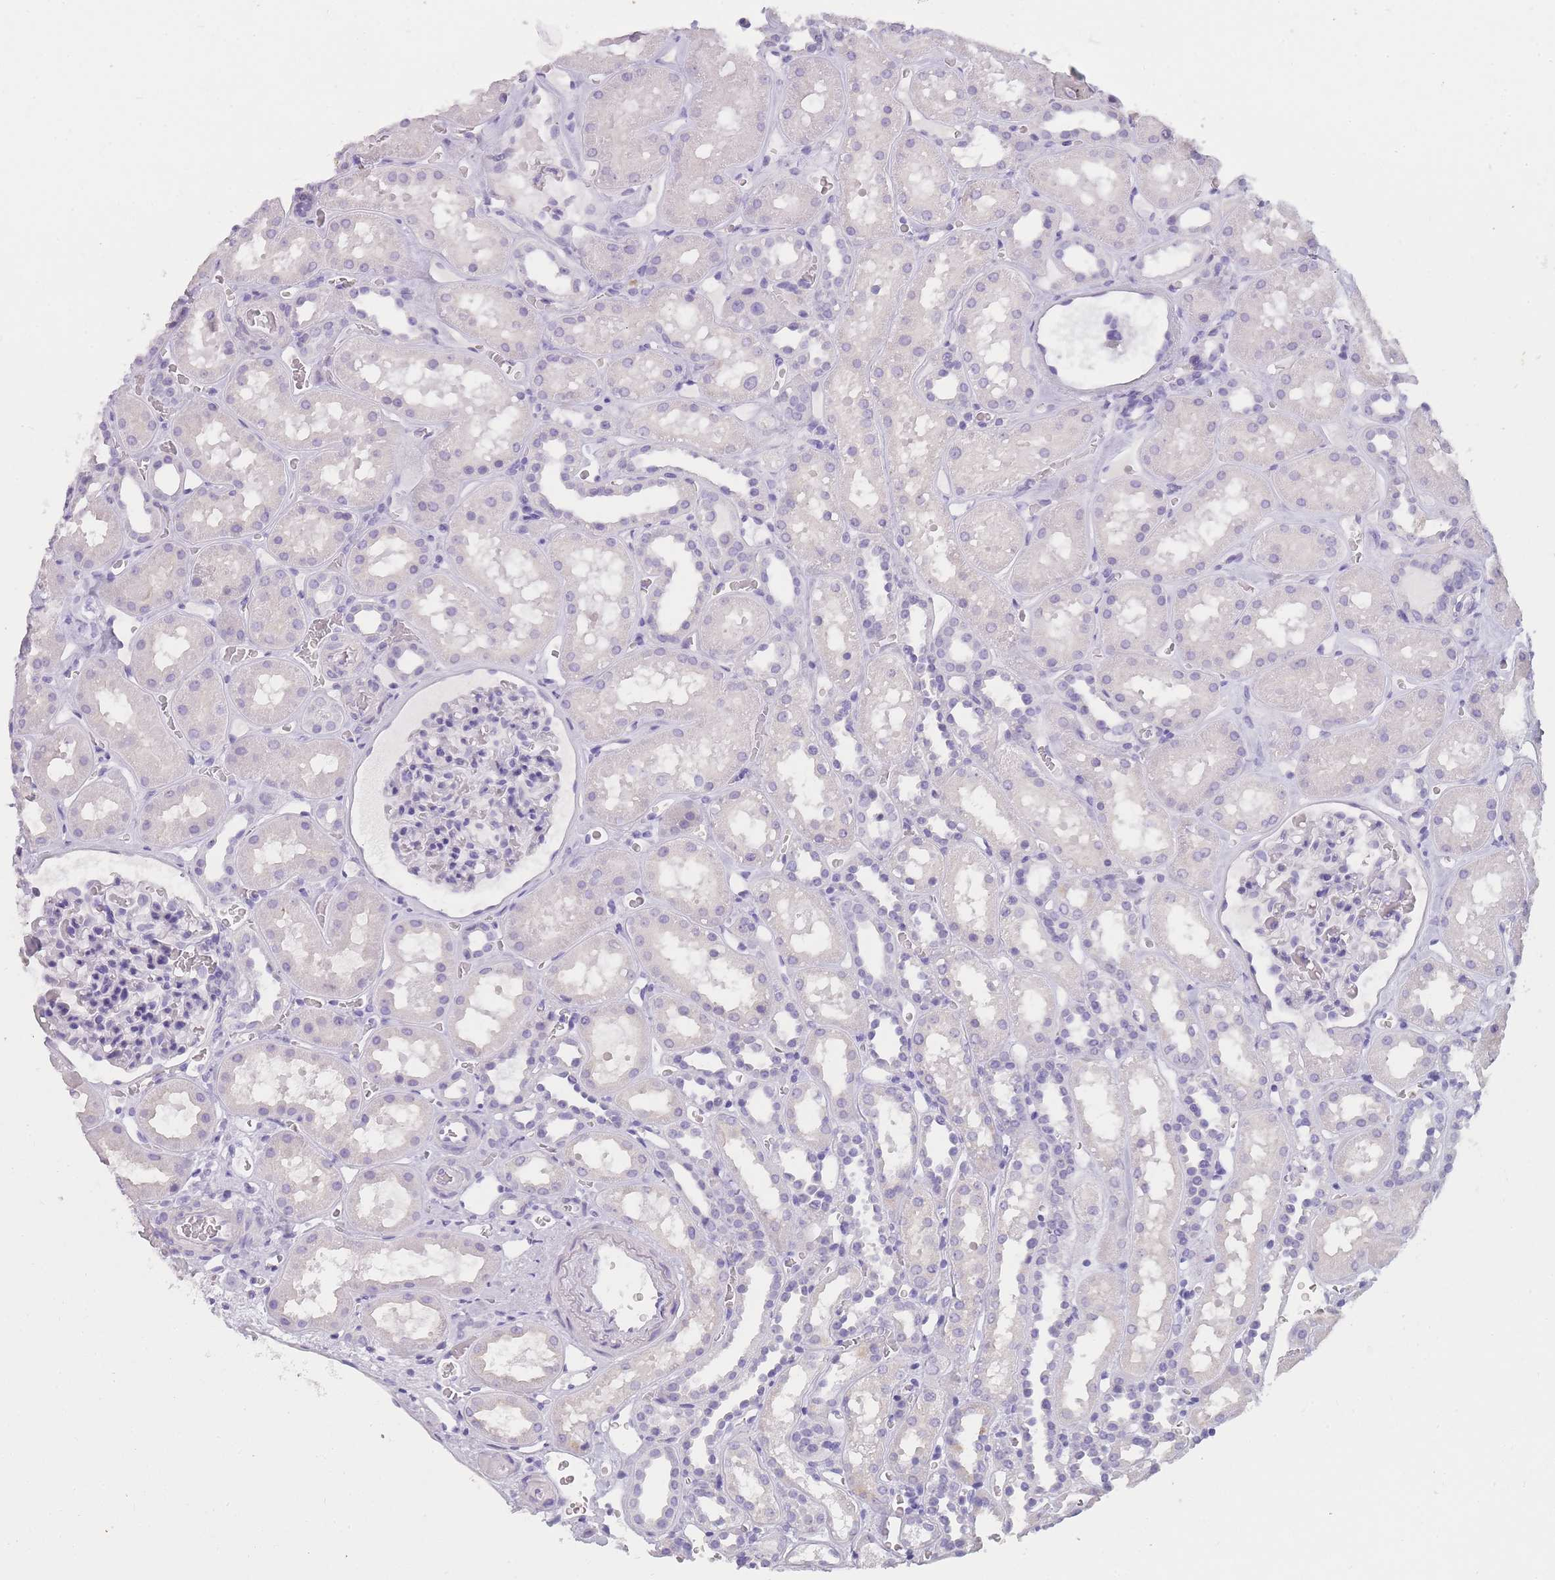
{"staining": {"intensity": "negative", "quantity": "none", "location": "none"}, "tissue": "kidney", "cell_type": "Cells in glomeruli", "image_type": "normal", "snomed": [{"axis": "morphology", "description": "Normal tissue, NOS"}, {"axis": "topography", "description": "Kidney"}], "caption": "Immunohistochemistry (IHC) histopathology image of normal kidney: kidney stained with DAB (3,3'-diaminobenzidine) shows no significant protein expression in cells in glomeruli. (Brightfield microscopy of DAB immunohistochemistry at high magnification).", "gene": "TCP11X1", "patient": {"sex": "female", "age": 41}}